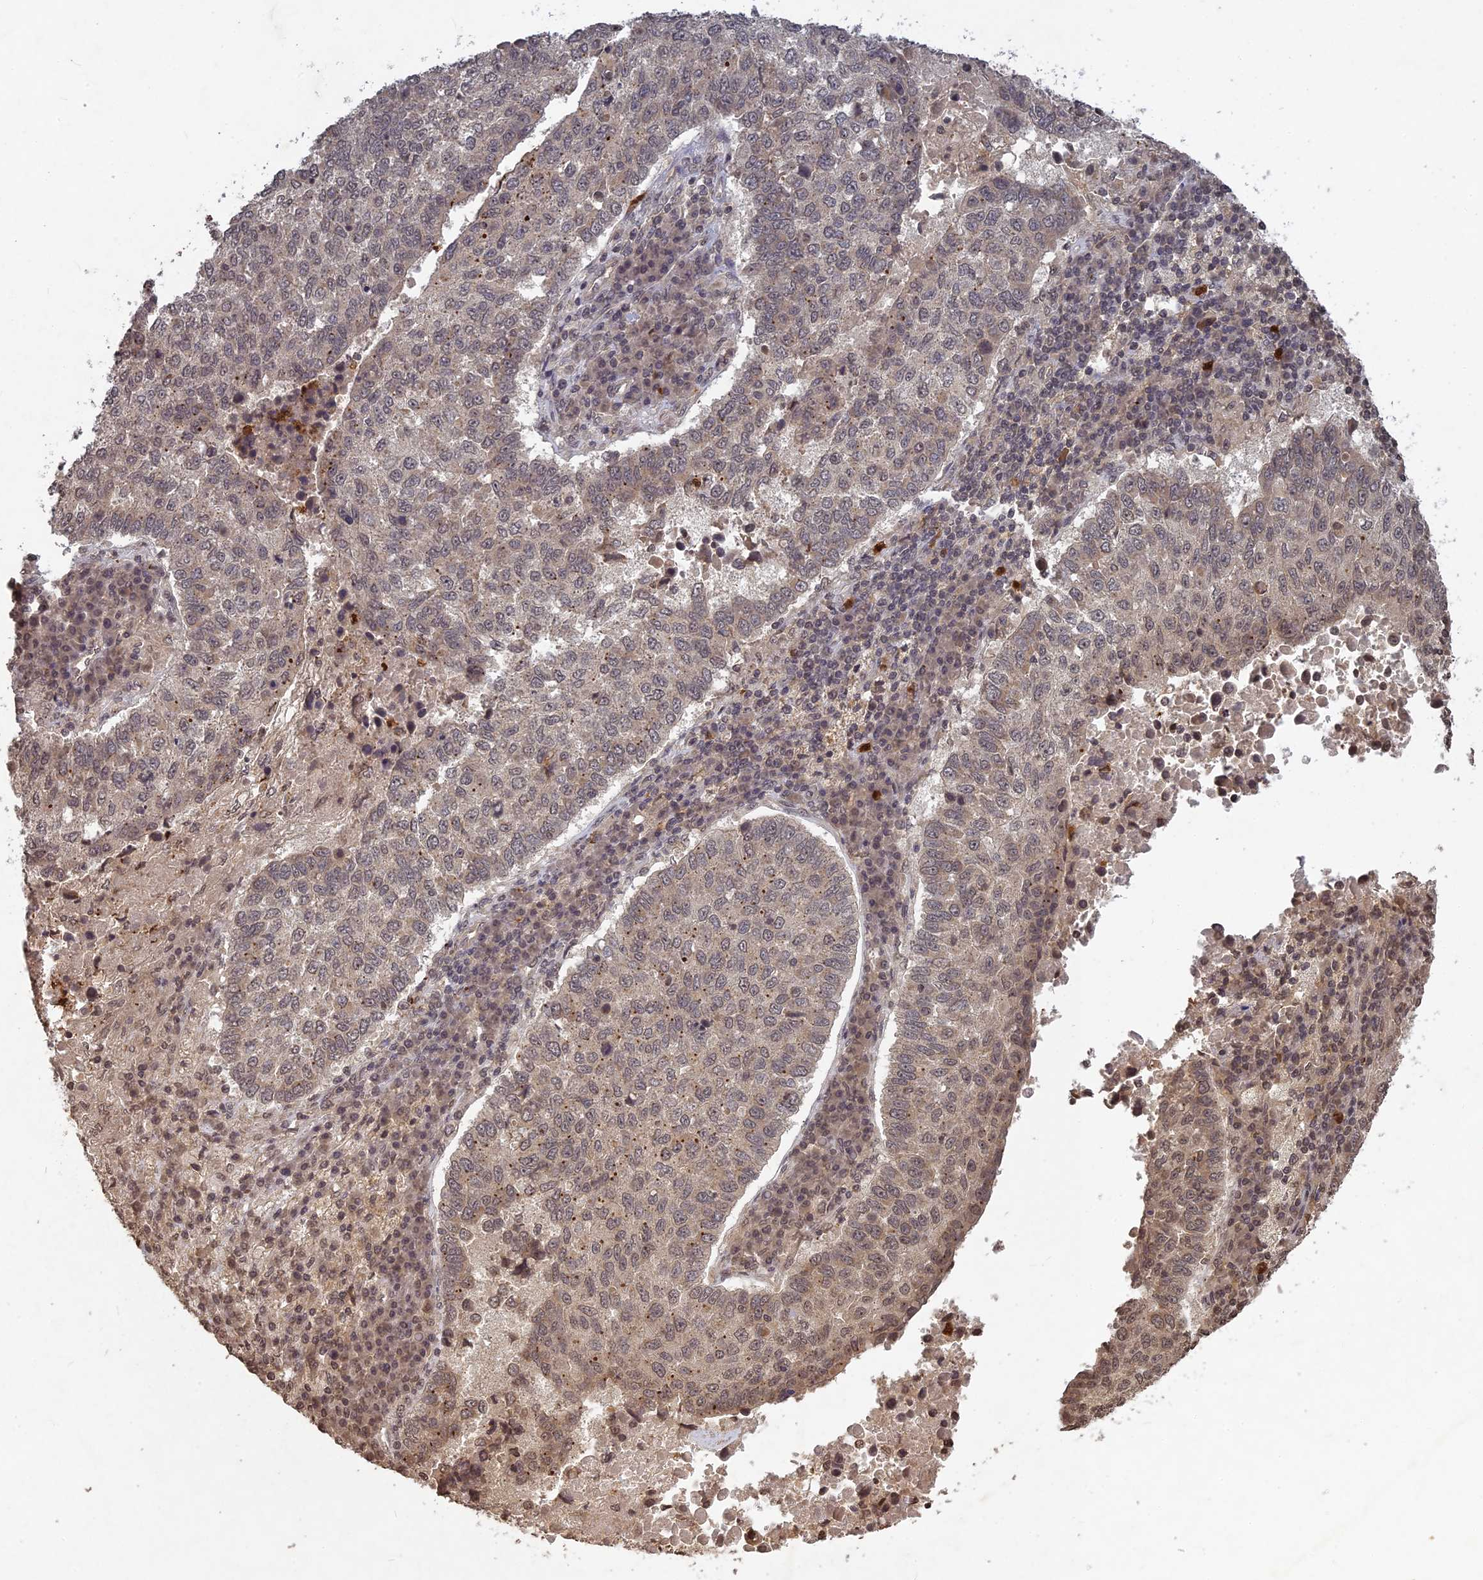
{"staining": {"intensity": "weak", "quantity": "25%-75%", "location": "cytoplasmic/membranous,nuclear"}, "tissue": "lung cancer", "cell_type": "Tumor cells", "image_type": "cancer", "snomed": [{"axis": "morphology", "description": "Squamous cell carcinoma, NOS"}, {"axis": "topography", "description": "Lung"}], "caption": "A histopathology image of human lung squamous cell carcinoma stained for a protein reveals weak cytoplasmic/membranous and nuclear brown staining in tumor cells.", "gene": "SRMS", "patient": {"sex": "male", "age": 73}}